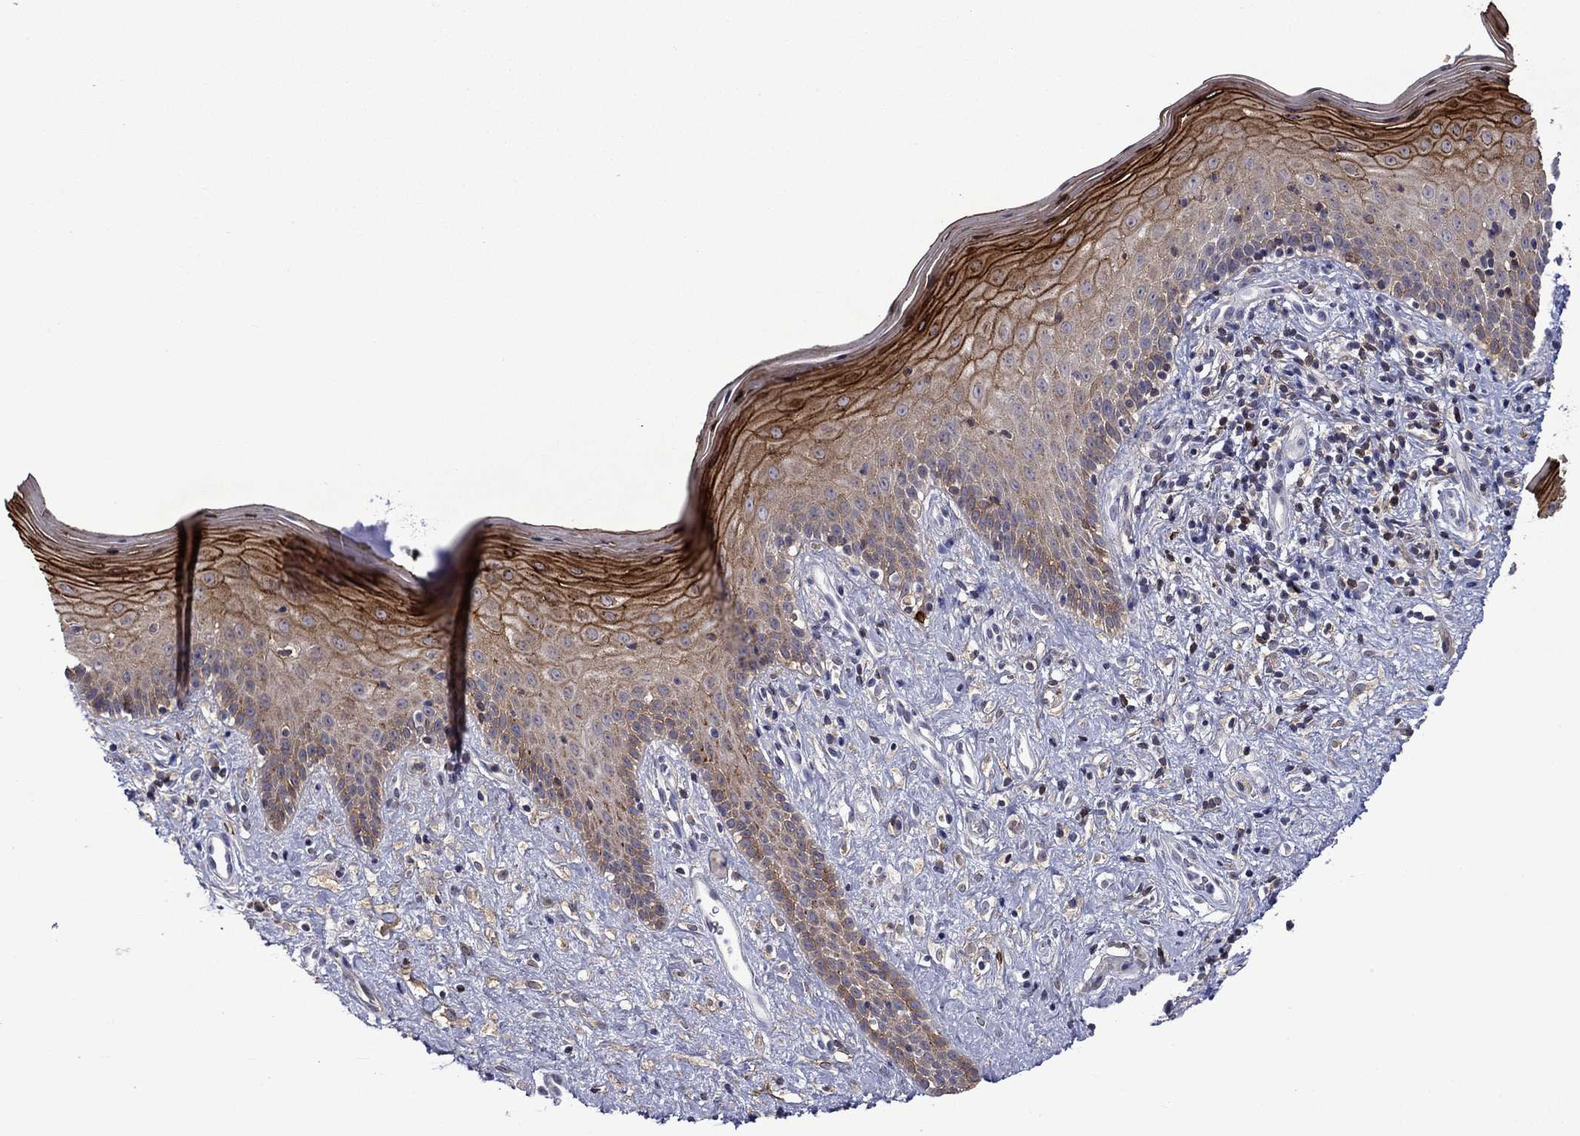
{"staining": {"intensity": "strong", "quantity": "25%-75%", "location": "cytoplasmic/membranous"}, "tissue": "vagina", "cell_type": "Squamous epithelial cells", "image_type": "normal", "snomed": [{"axis": "morphology", "description": "Normal tissue, NOS"}, {"axis": "topography", "description": "Vagina"}], "caption": "Vagina stained with DAB (3,3'-diaminobenzidine) IHC displays high levels of strong cytoplasmic/membranous expression in approximately 25%-75% of squamous epithelial cells. (DAB (3,3'-diaminobenzidine) IHC, brown staining for protein, blue staining for nuclei).", "gene": "LMO7", "patient": {"sex": "female", "age": 47}}